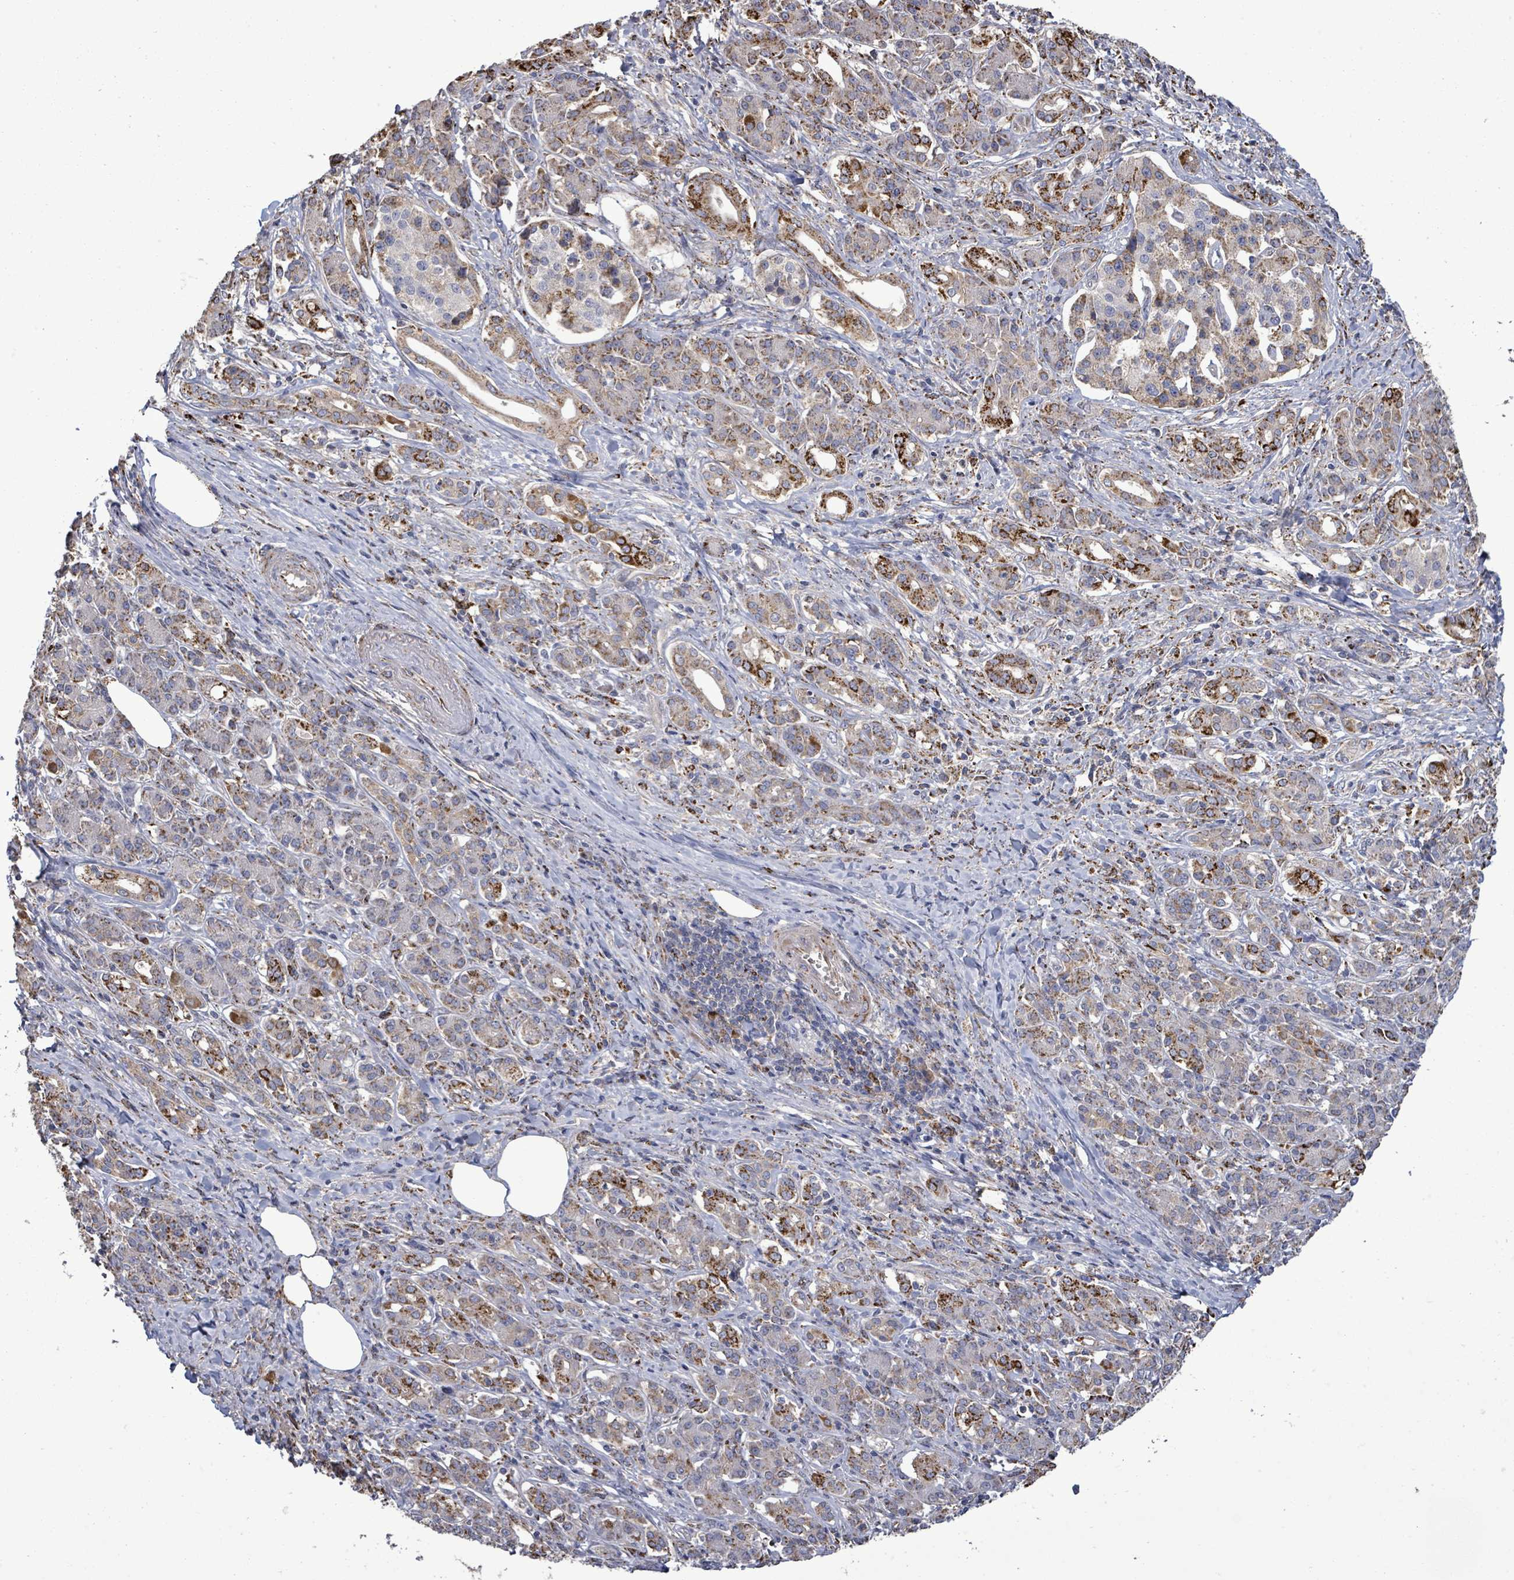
{"staining": {"intensity": "strong", "quantity": "<25%", "location": "cytoplasmic/membranous"}, "tissue": "pancreatic cancer", "cell_type": "Tumor cells", "image_type": "cancer", "snomed": [{"axis": "morphology", "description": "Adenocarcinoma, NOS"}, {"axis": "topography", "description": "Pancreas"}], "caption": "A brown stain shows strong cytoplasmic/membranous staining of a protein in human adenocarcinoma (pancreatic) tumor cells.", "gene": "MTMR12", "patient": {"sex": "male", "age": 63}}